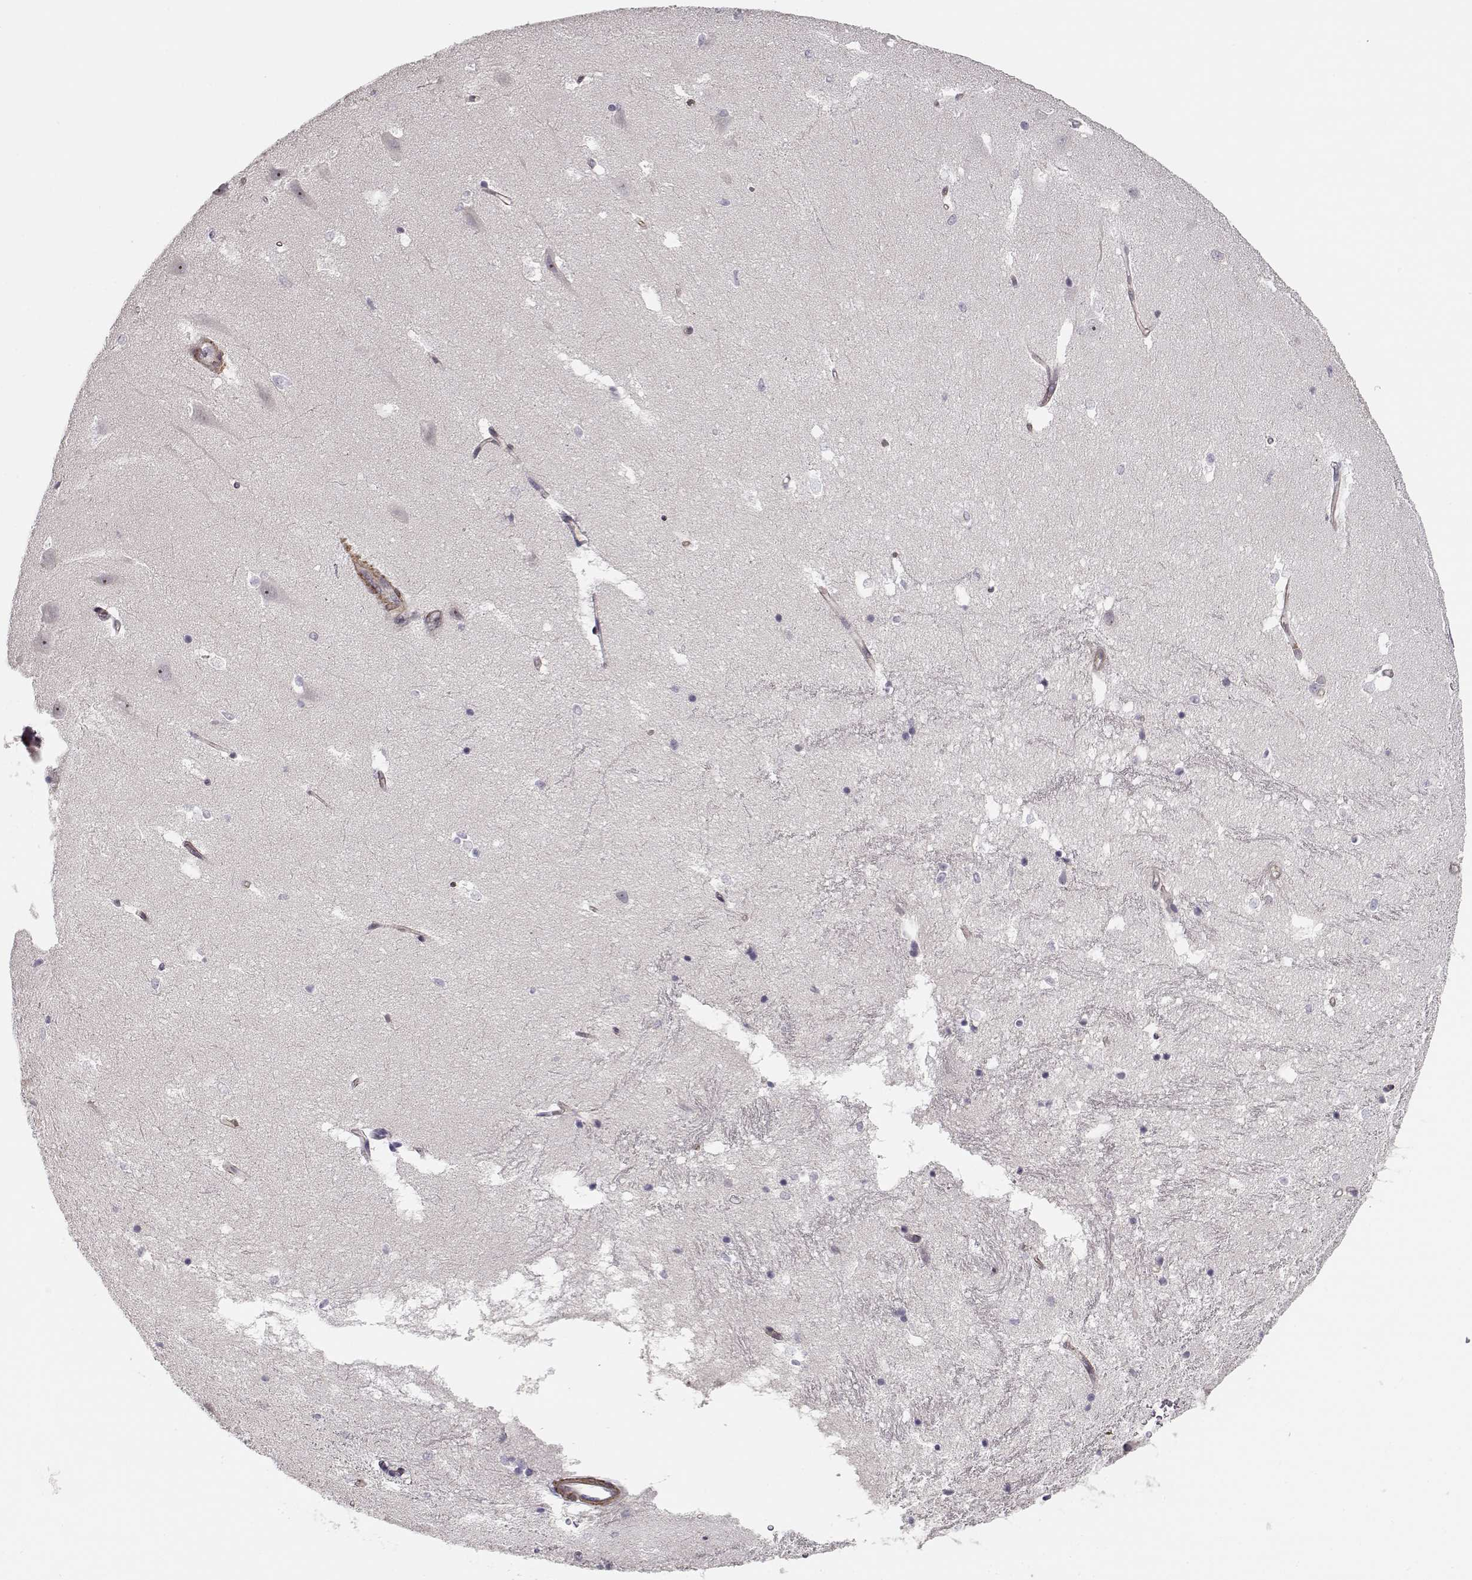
{"staining": {"intensity": "negative", "quantity": "none", "location": "none"}, "tissue": "hippocampus", "cell_type": "Glial cells", "image_type": "normal", "snomed": [{"axis": "morphology", "description": "Normal tissue, NOS"}, {"axis": "topography", "description": "Hippocampus"}], "caption": "High power microscopy histopathology image of an immunohistochemistry (IHC) photomicrograph of unremarkable hippocampus, revealing no significant expression in glial cells.", "gene": "RGS9BP", "patient": {"sex": "male", "age": 44}}